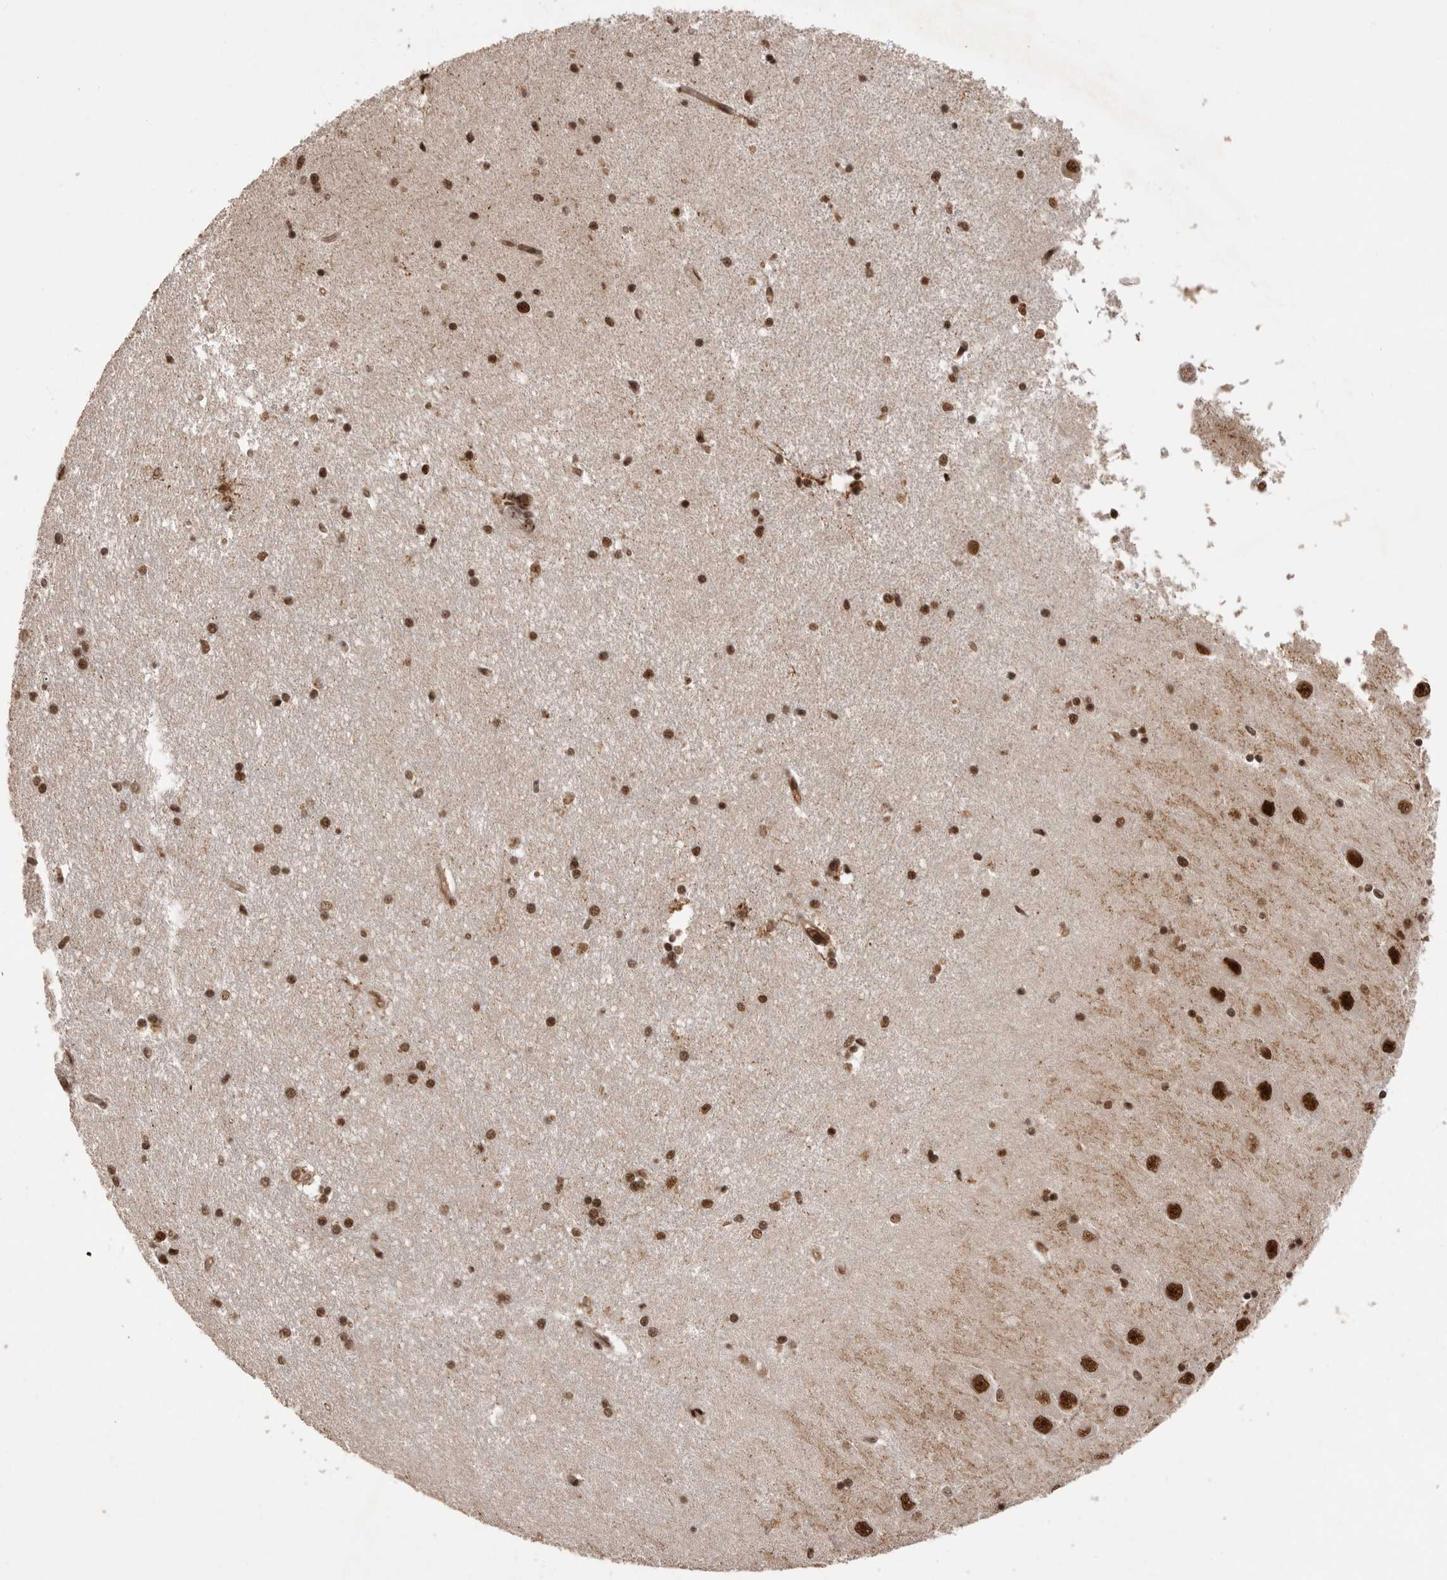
{"staining": {"intensity": "strong", "quantity": ">75%", "location": "nuclear"}, "tissue": "hippocampus", "cell_type": "Glial cells", "image_type": "normal", "snomed": [{"axis": "morphology", "description": "Normal tissue, NOS"}, {"axis": "topography", "description": "Hippocampus"}], "caption": "Benign hippocampus was stained to show a protein in brown. There is high levels of strong nuclear positivity in approximately >75% of glial cells.", "gene": "PPP1R8", "patient": {"sex": "male", "age": 45}}